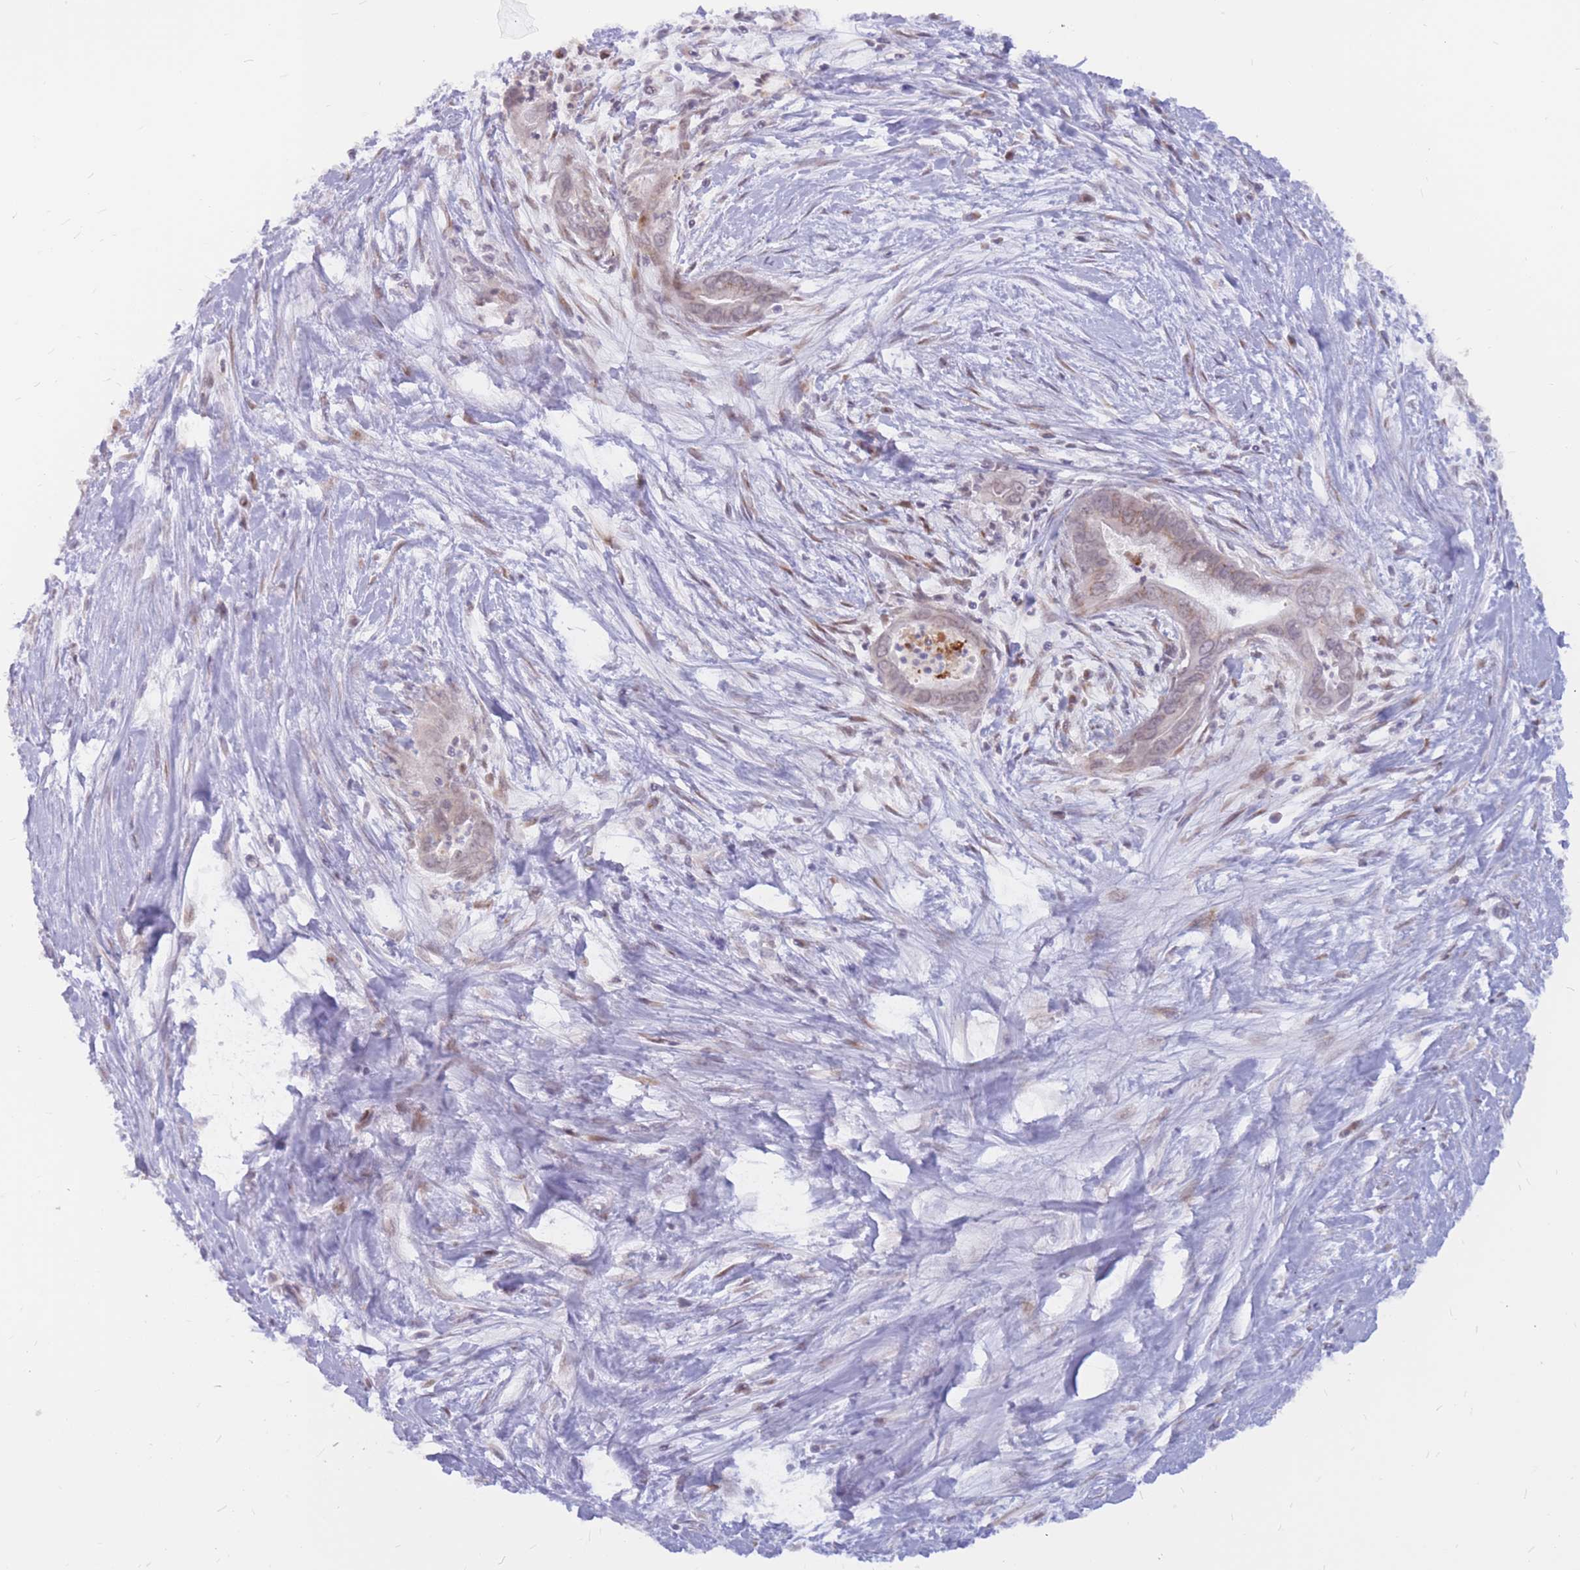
{"staining": {"intensity": "weak", "quantity": "<25%", "location": "cytoplasmic/membranous"}, "tissue": "pancreatic cancer", "cell_type": "Tumor cells", "image_type": "cancer", "snomed": [{"axis": "morphology", "description": "Adenocarcinoma, NOS"}, {"axis": "topography", "description": "Pancreas"}], "caption": "DAB immunohistochemical staining of human pancreatic cancer (adenocarcinoma) shows no significant expression in tumor cells. Nuclei are stained in blue.", "gene": "ADD2", "patient": {"sex": "male", "age": 75}}